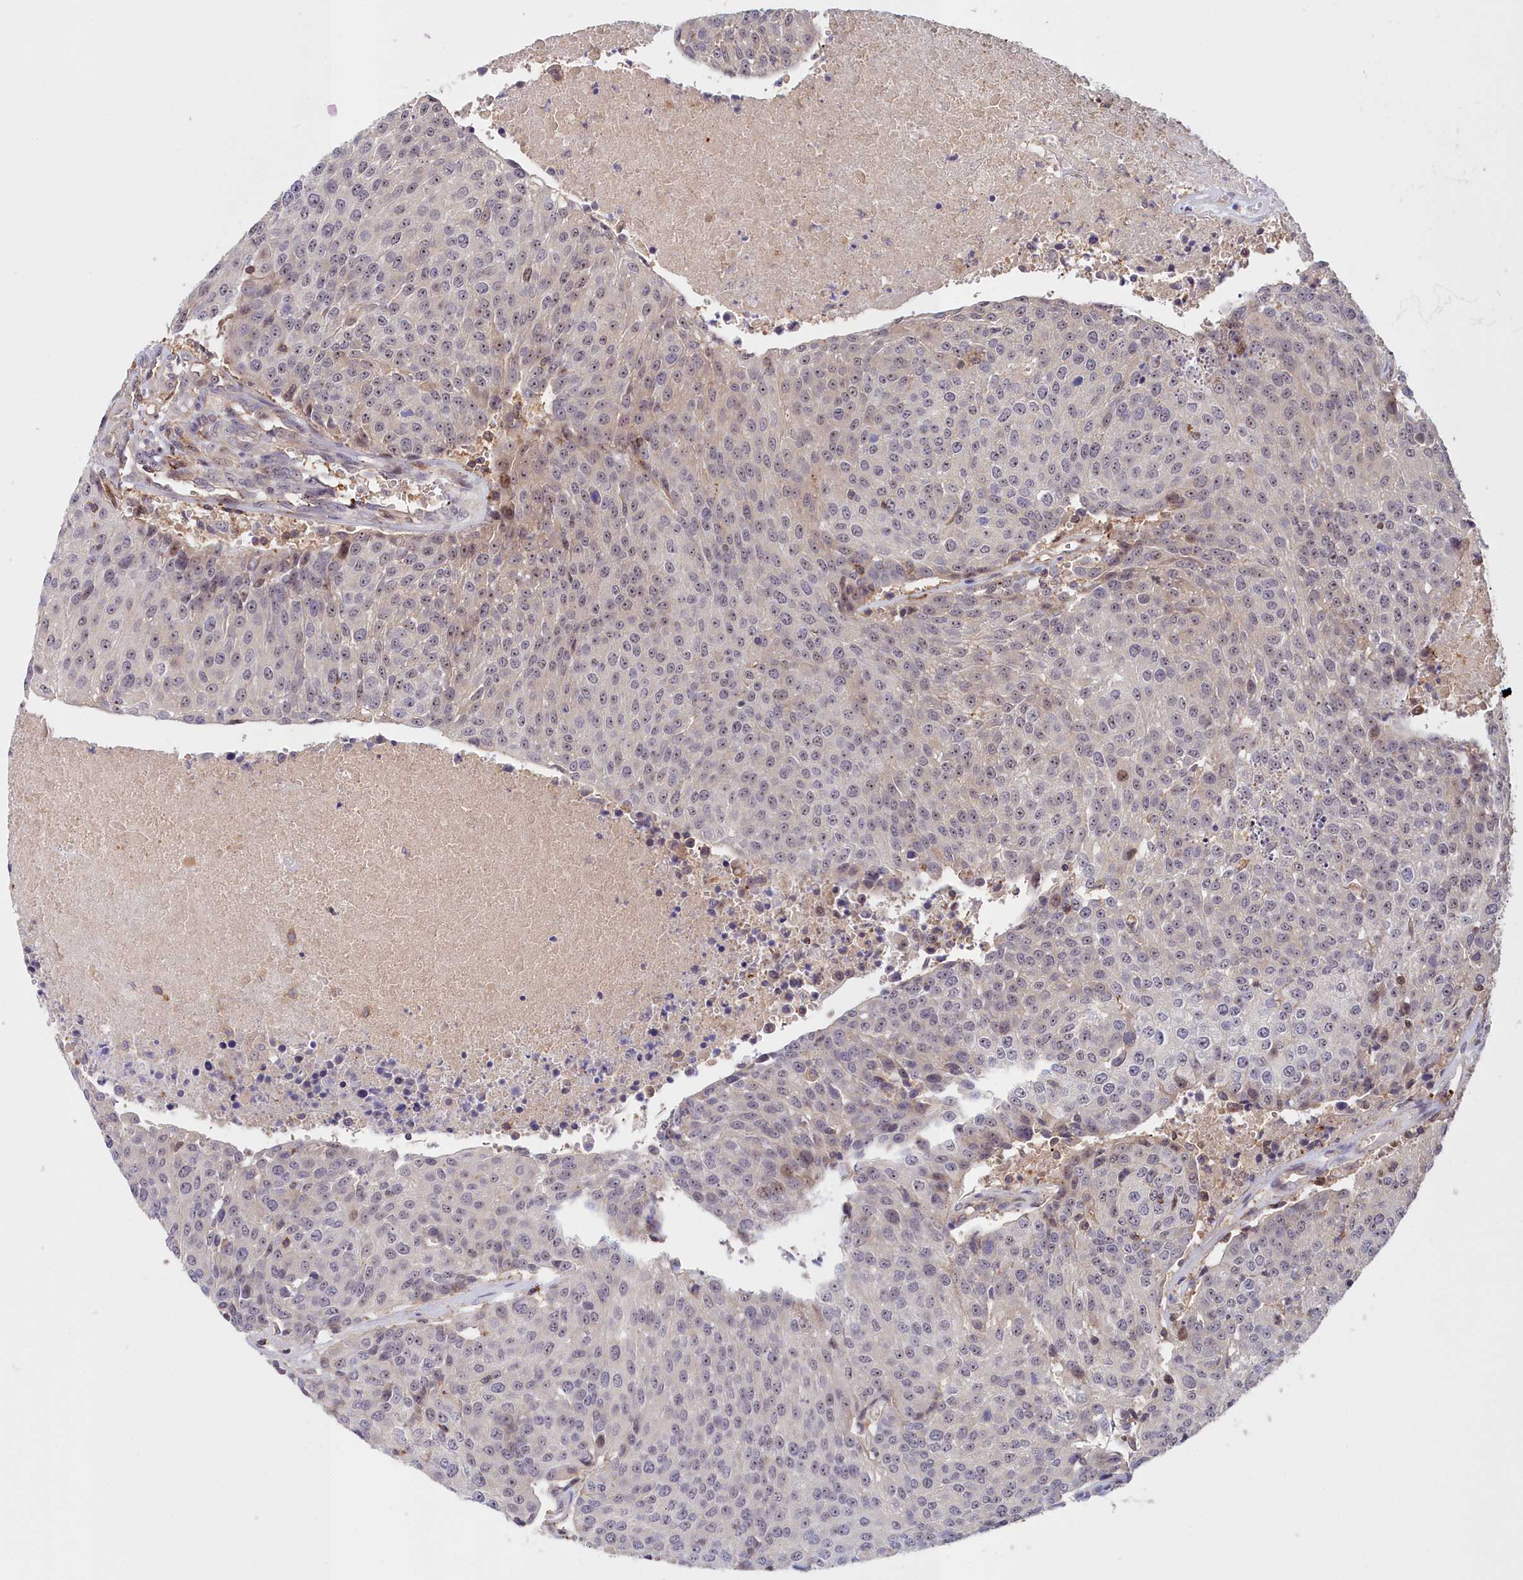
{"staining": {"intensity": "weak", "quantity": "<25%", "location": "nuclear"}, "tissue": "urothelial cancer", "cell_type": "Tumor cells", "image_type": "cancer", "snomed": [{"axis": "morphology", "description": "Urothelial carcinoma, High grade"}, {"axis": "topography", "description": "Urinary bladder"}], "caption": "A micrograph of human urothelial cancer is negative for staining in tumor cells. The staining was performed using DAB to visualize the protein expression in brown, while the nuclei were stained in blue with hematoxylin (Magnification: 20x).", "gene": "NEURL4", "patient": {"sex": "female", "age": 85}}